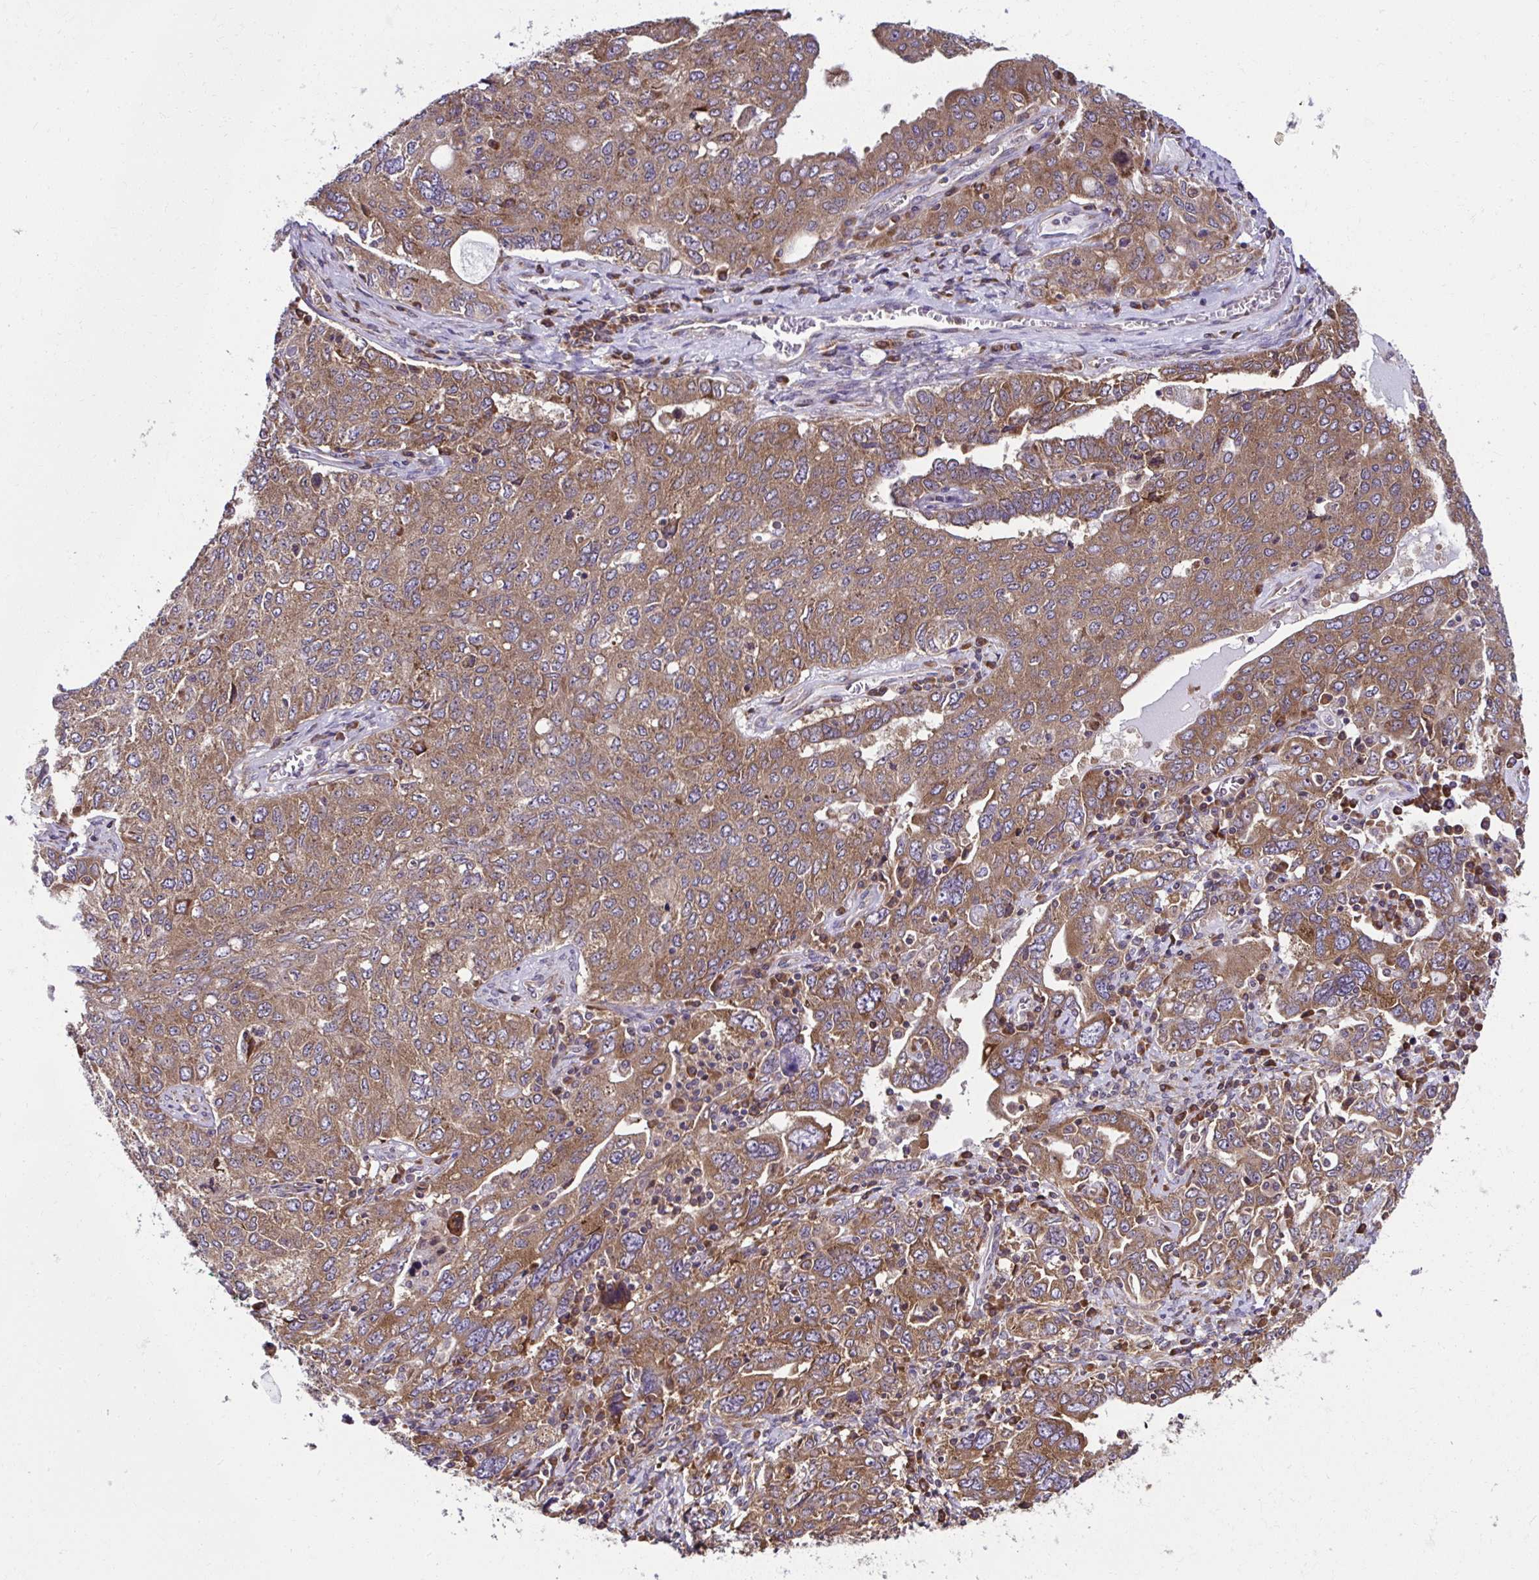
{"staining": {"intensity": "moderate", "quantity": ">75%", "location": "cytoplasmic/membranous"}, "tissue": "ovarian cancer", "cell_type": "Tumor cells", "image_type": "cancer", "snomed": [{"axis": "morphology", "description": "Carcinoma, endometroid"}, {"axis": "topography", "description": "Ovary"}], "caption": "Ovarian cancer (endometroid carcinoma) stained with DAB (3,3'-diaminobenzidine) IHC displays medium levels of moderate cytoplasmic/membranous positivity in approximately >75% of tumor cells. The protein is stained brown, and the nuclei are stained in blue (DAB (3,3'-diaminobenzidine) IHC with brightfield microscopy, high magnification).", "gene": "RPS7", "patient": {"sex": "female", "age": 62}}